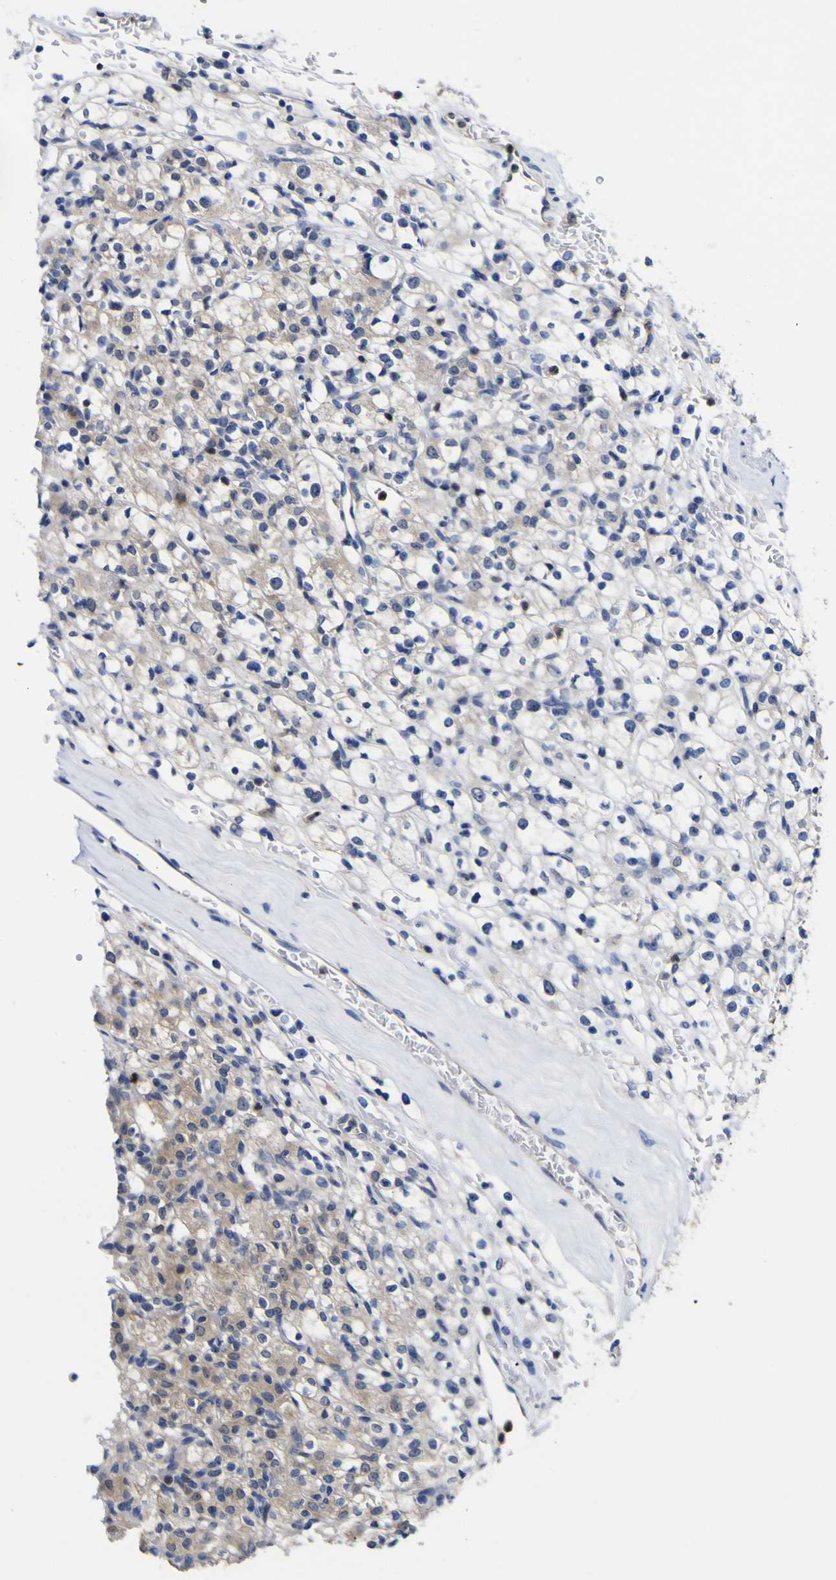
{"staining": {"intensity": "weak", "quantity": "25%-75%", "location": "cytoplasmic/membranous"}, "tissue": "renal cancer", "cell_type": "Tumor cells", "image_type": "cancer", "snomed": [{"axis": "morphology", "description": "Normal tissue, NOS"}, {"axis": "morphology", "description": "Adenocarcinoma, NOS"}, {"axis": "topography", "description": "Kidney"}], "caption": "This histopathology image demonstrates immunohistochemistry staining of human renal cancer (adenocarcinoma), with low weak cytoplasmic/membranous expression in about 25%-75% of tumor cells.", "gene": "CASP6", "patient": {"sex": "female", "age": 72}}